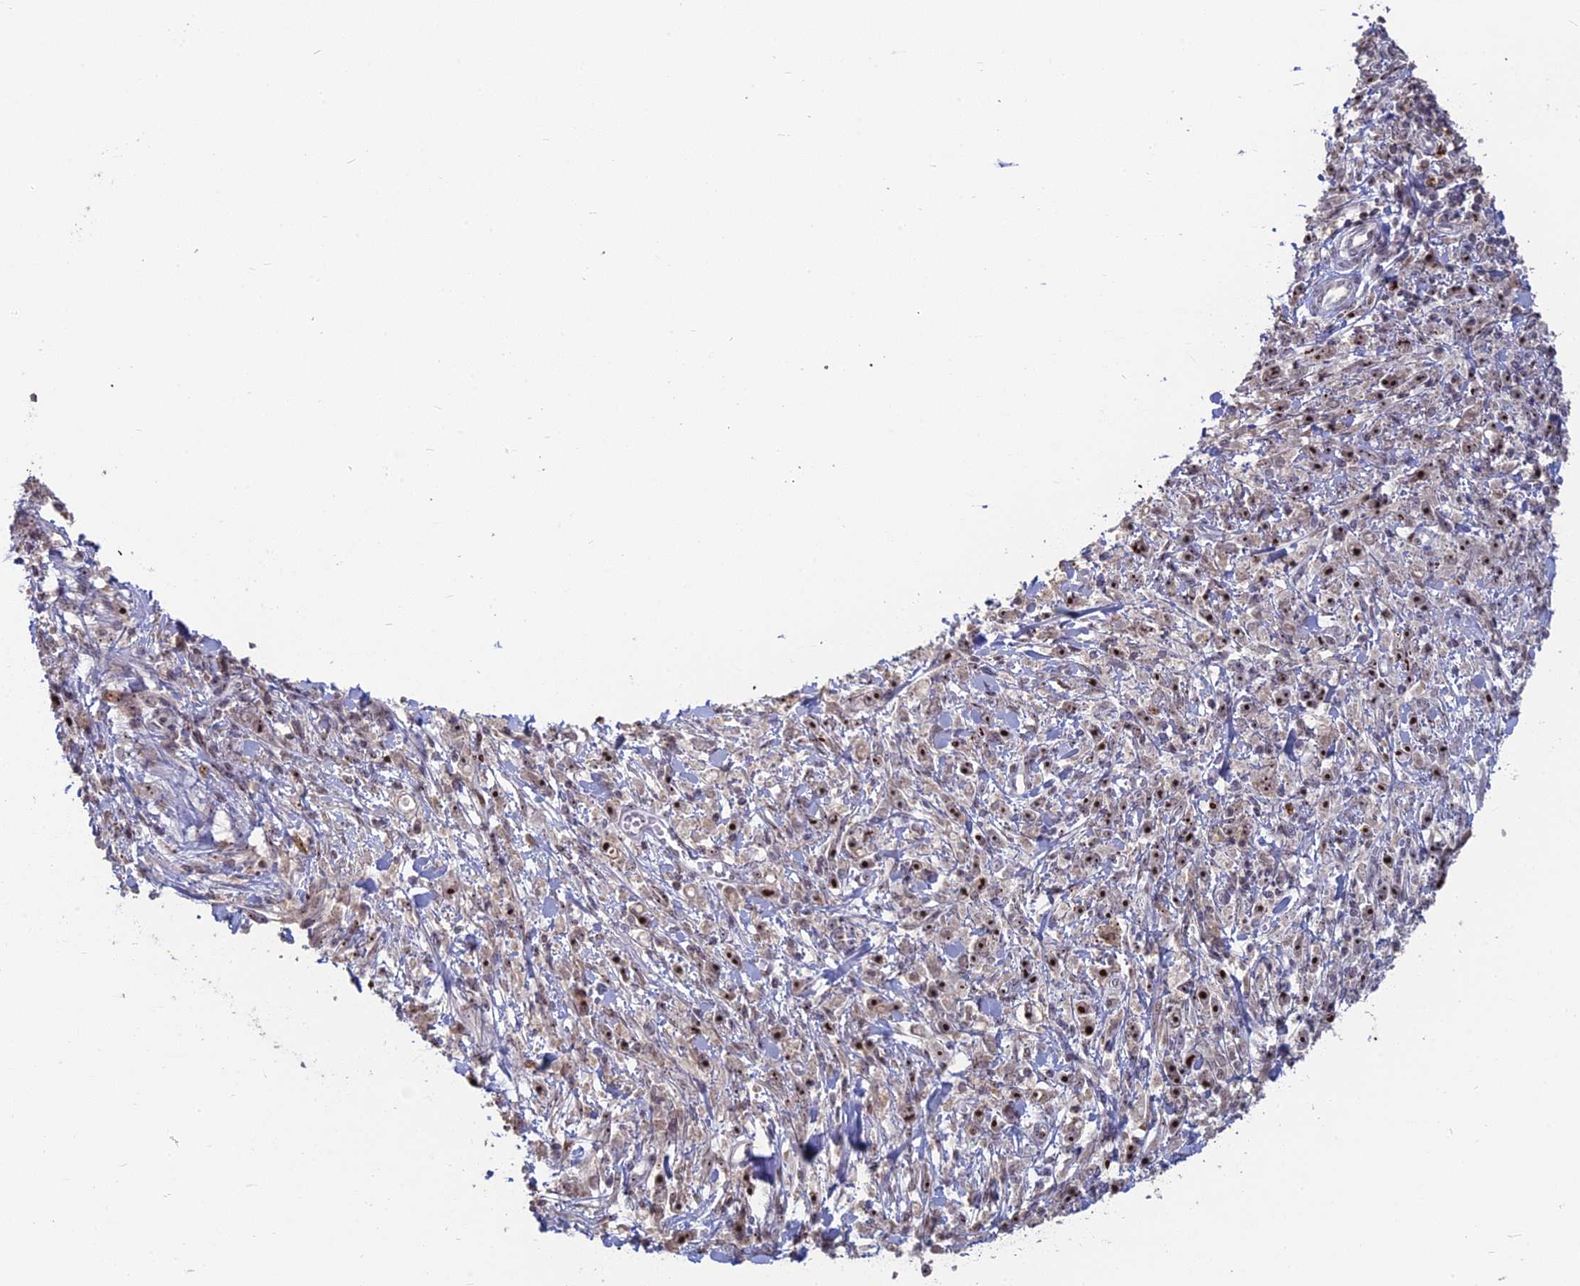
{"staining": {"intensity": "moderate", "quantity": ">75%", "location": "nuclear"}, "tissue": "stomach cancer", "cell_type": "Tumor cells", "image_type": "cancer", "snomed": [{"axis": "morphology", "description": "Adenocarcinoma, NOS"}, {"axis": "topography", "description": "Stomach"}], "caption": "Immunohistochemical staining of human stomach adenocarcinoma displays medium levels of moderate nuclear protein expression in approximately >75% of tumor cells. (DAB (3,3'-diaminobenzidine) = brown stain, brightfield microscopy at high magnification).", "gene": "FAM131A", "patient": {"sex": "female", "age": 59}}